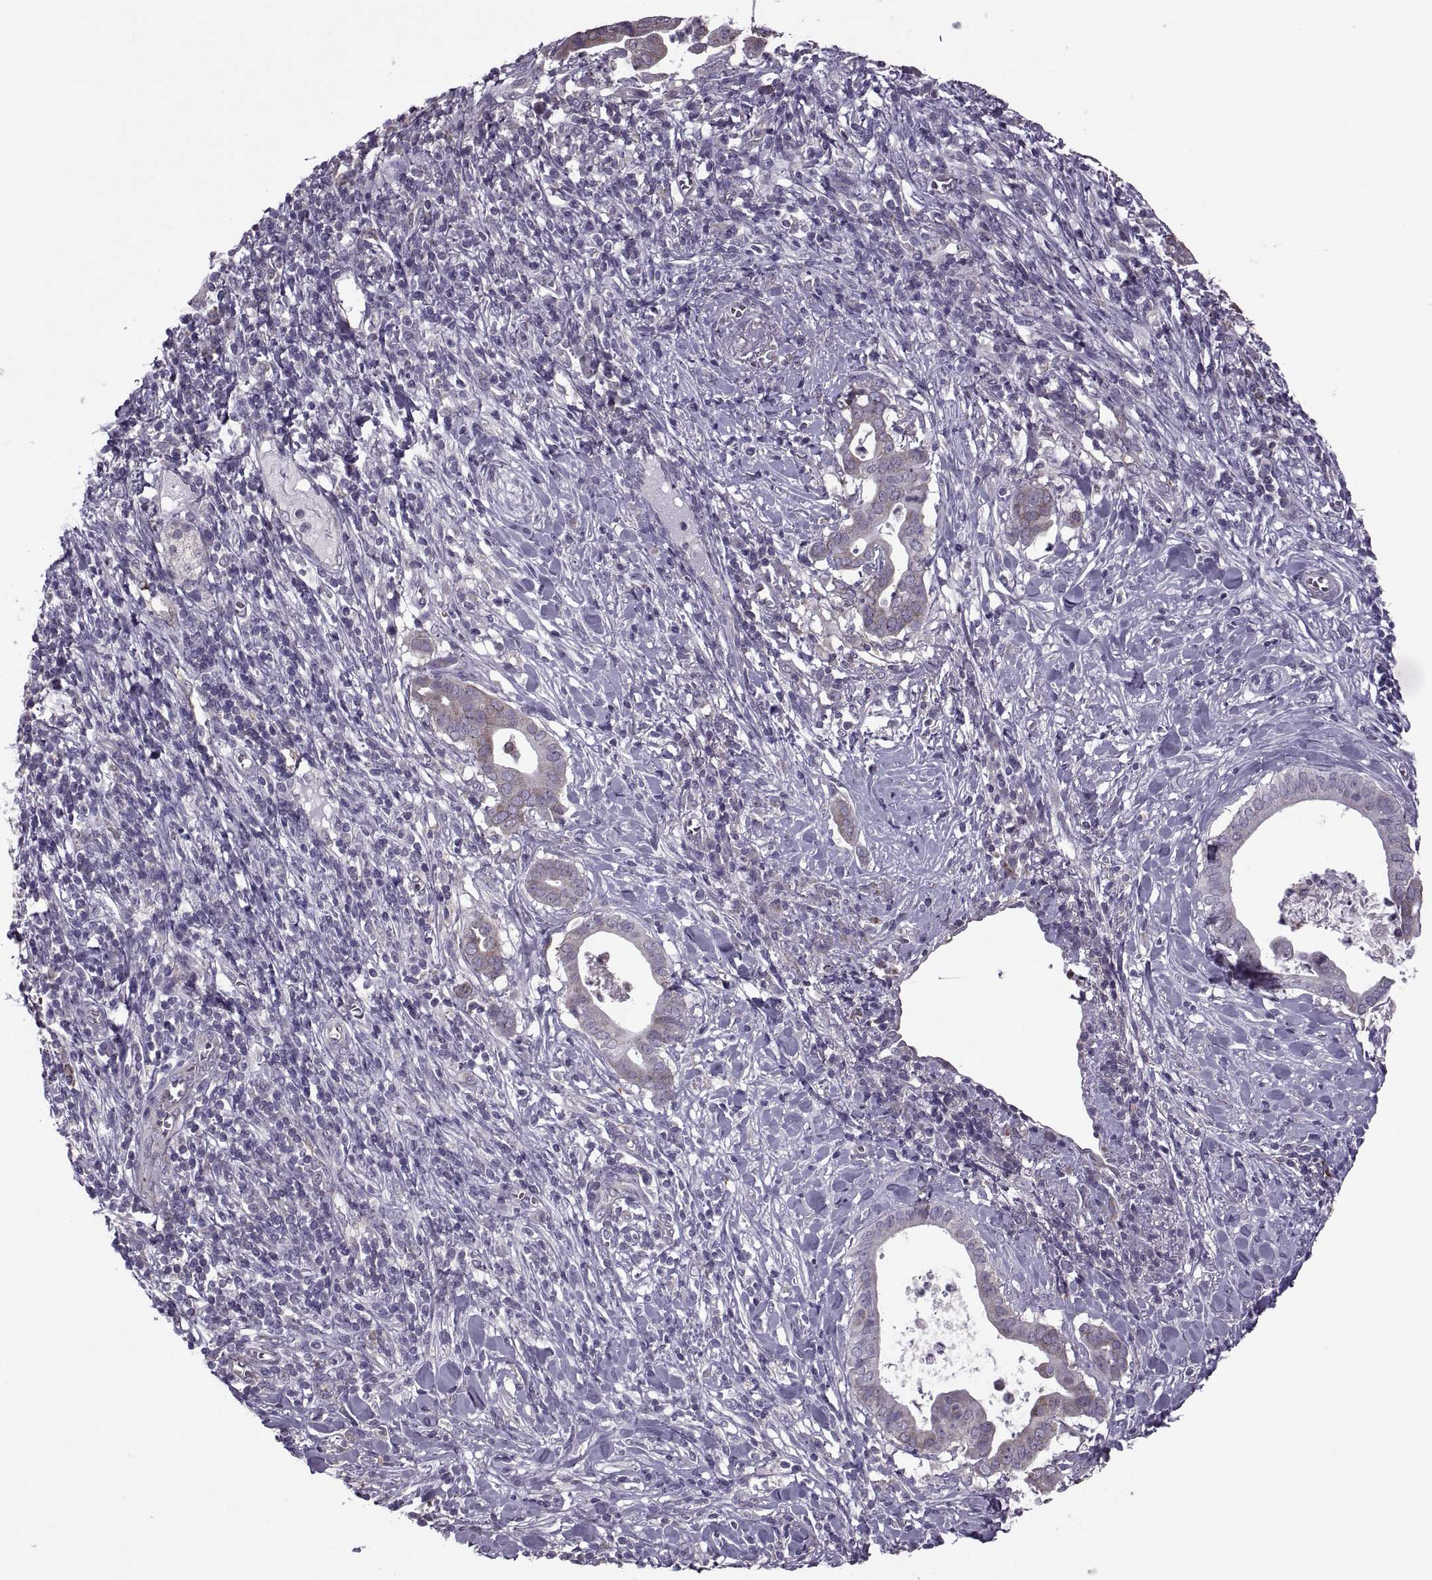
{"staining": {"intensity": "negative", "quantity": "none", "location": "none"}, "tissue": "pancreatic cancer", "cell_type": "Tumor cells", "image_type": "cancer", "snomed": [{"axis": "morphology", "description": "Adenocarcinoma, NOS"}, {"axis": "topography", "description": "Pancreas"}], "caption": "There is no significant positivity in tumor cells of pancreatic cancer.", "gene": "PABPC1", "patient": {"sex": "male", "age": 61}}